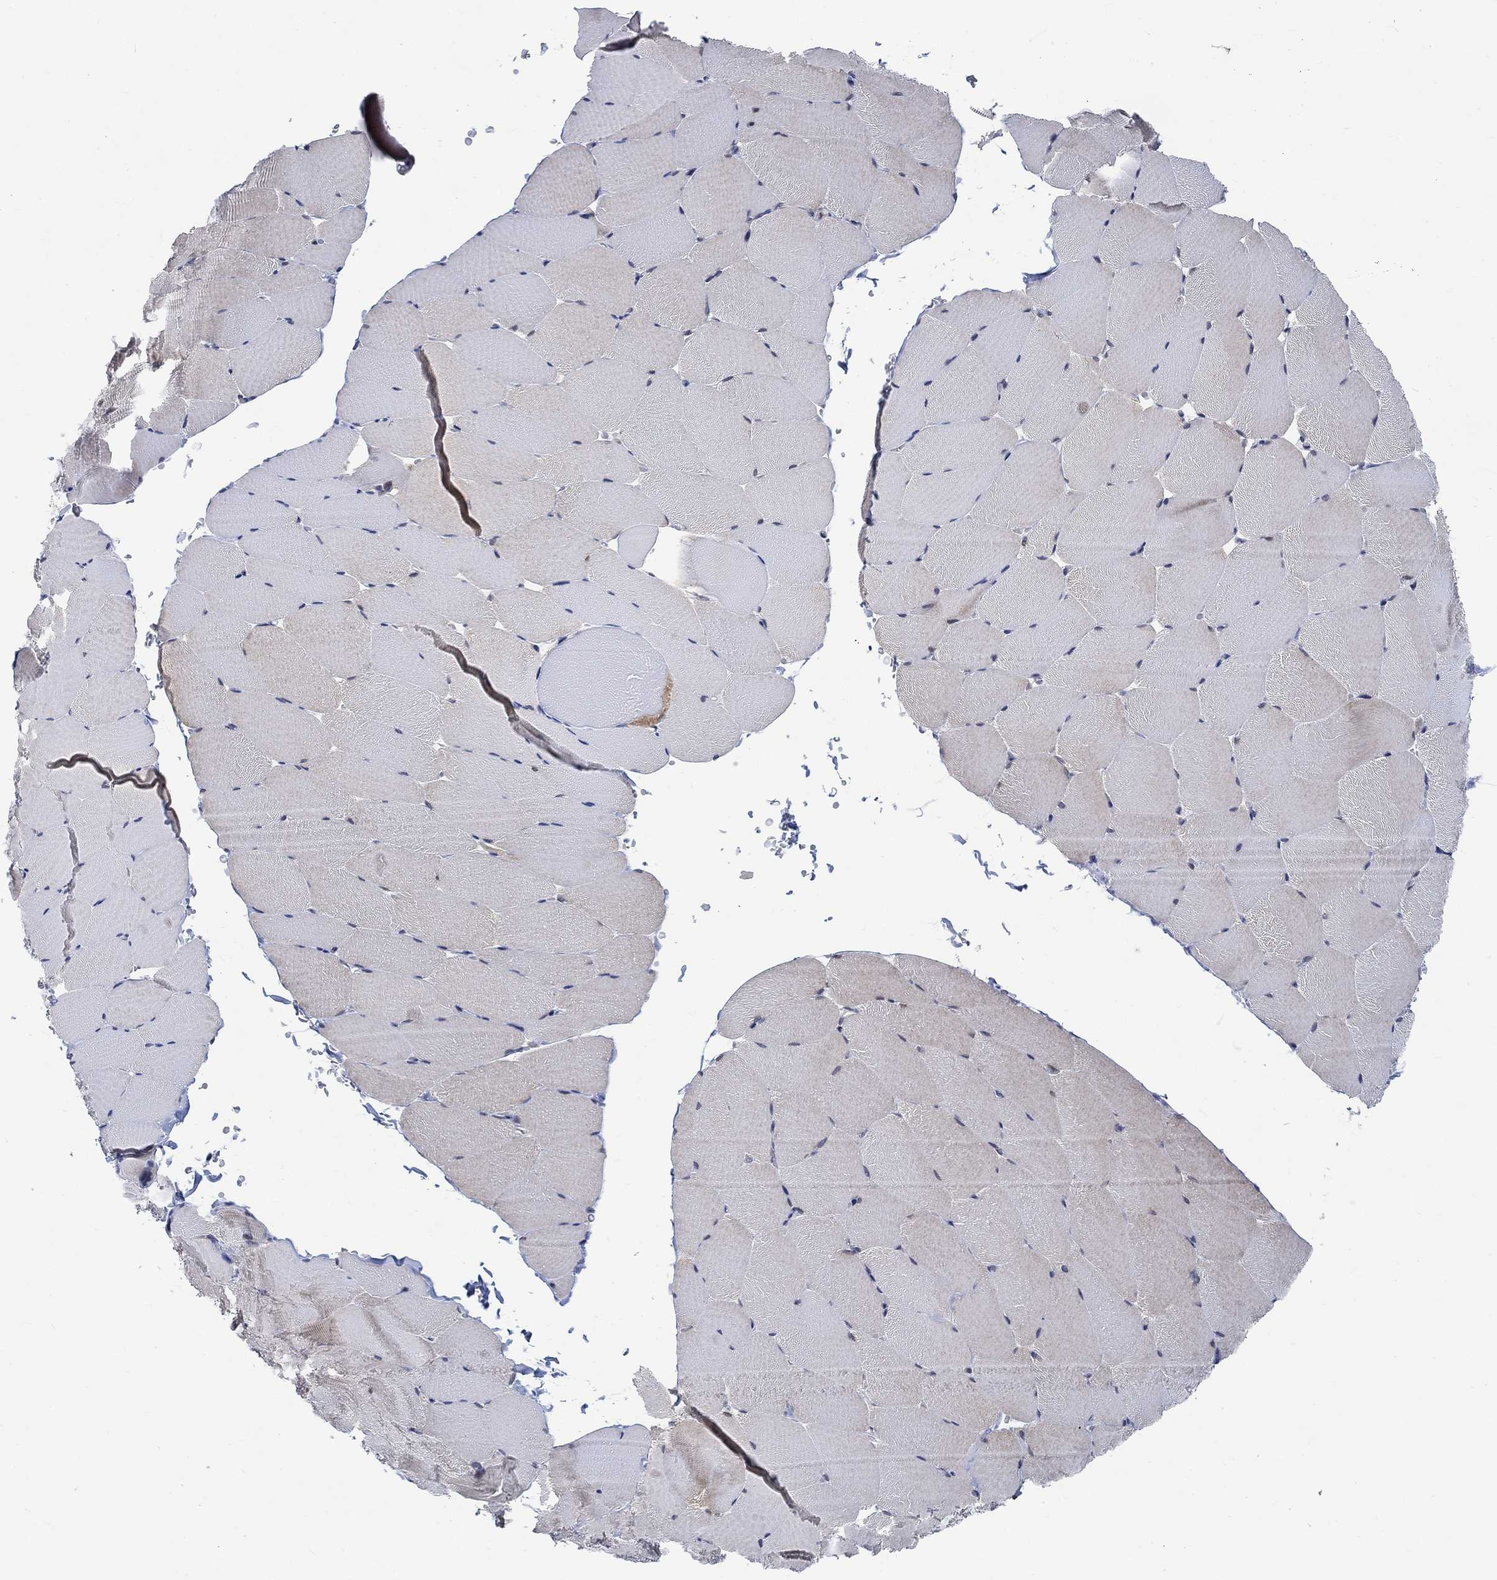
{"staining": {"intensity": "negative", "quantity": "none", "location": "none"}, "tissue": "skeletal muscle", "cell_type": "Myocytes", "image_type": "normal", "snomed": [{"axis": "morphology", "description": "Normal tissue, NOS"}, {"axis": "topography", "description": "Skeletal muscle"}], "caption": "Skeletal muscle stained for a protein using IHC reveals no staining myocytes.", "gene": "KCNH8", "patient": {"sex": "female", "age": 37}}